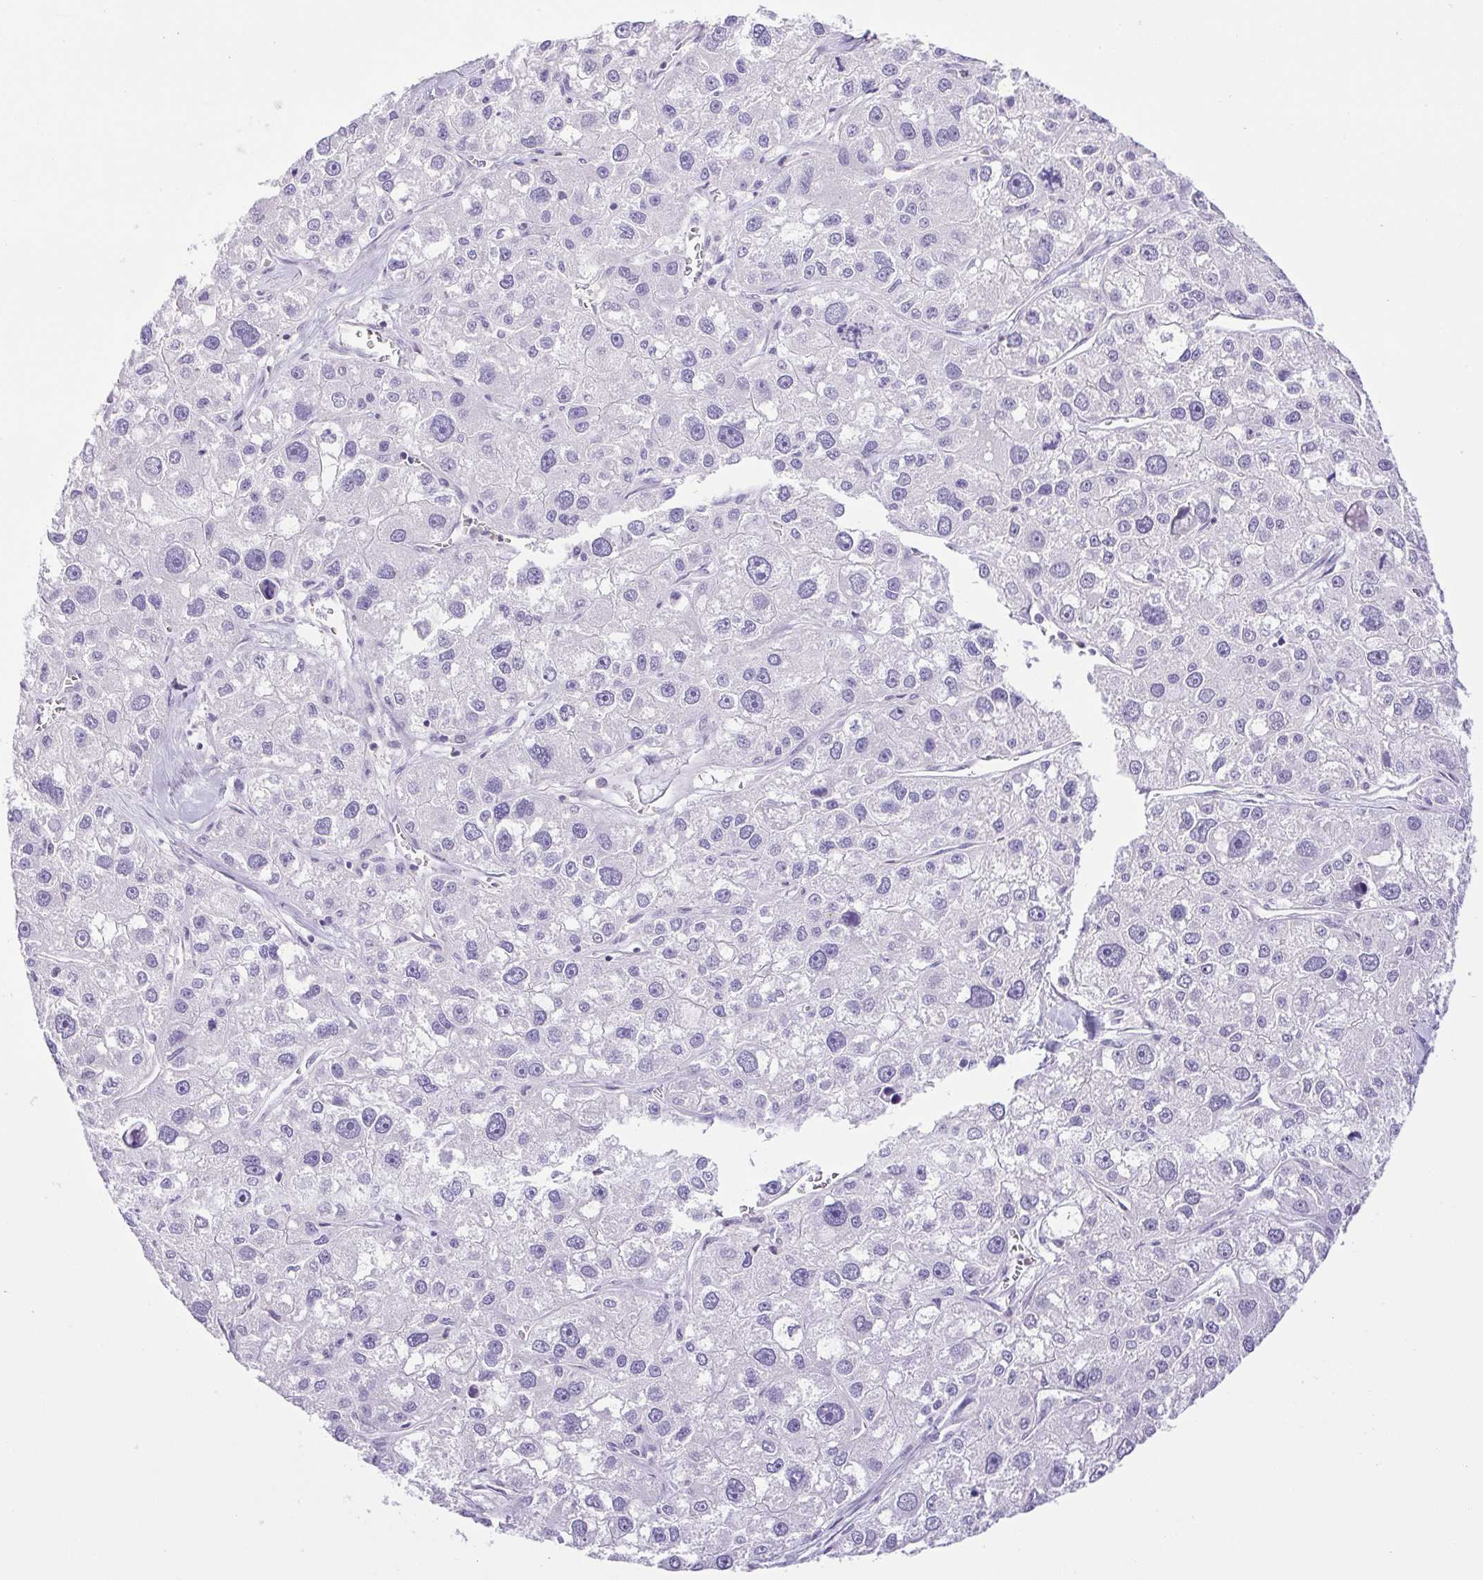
{"staining": {"intensity": "negative", "quantity": "none", "location": "none"}, "tissue": "liver cancer", "cell_type": "Tumor cells", "image_type": "cancer", "snomed": [{"axis": "morphology", "description": "Carcinoma, Hepatocellular, NOS"}, {"axis": "topography", "description": "Liver"}], "caption": "IHC histopathology image of neoplastic tissue: human liver cancer (hepatocellular carcinoma) stained with DAB exhibits no significant protein expression in tumor cells.", "gene": "SYNPR", "patient": {"sex": "male", "age": 73}}